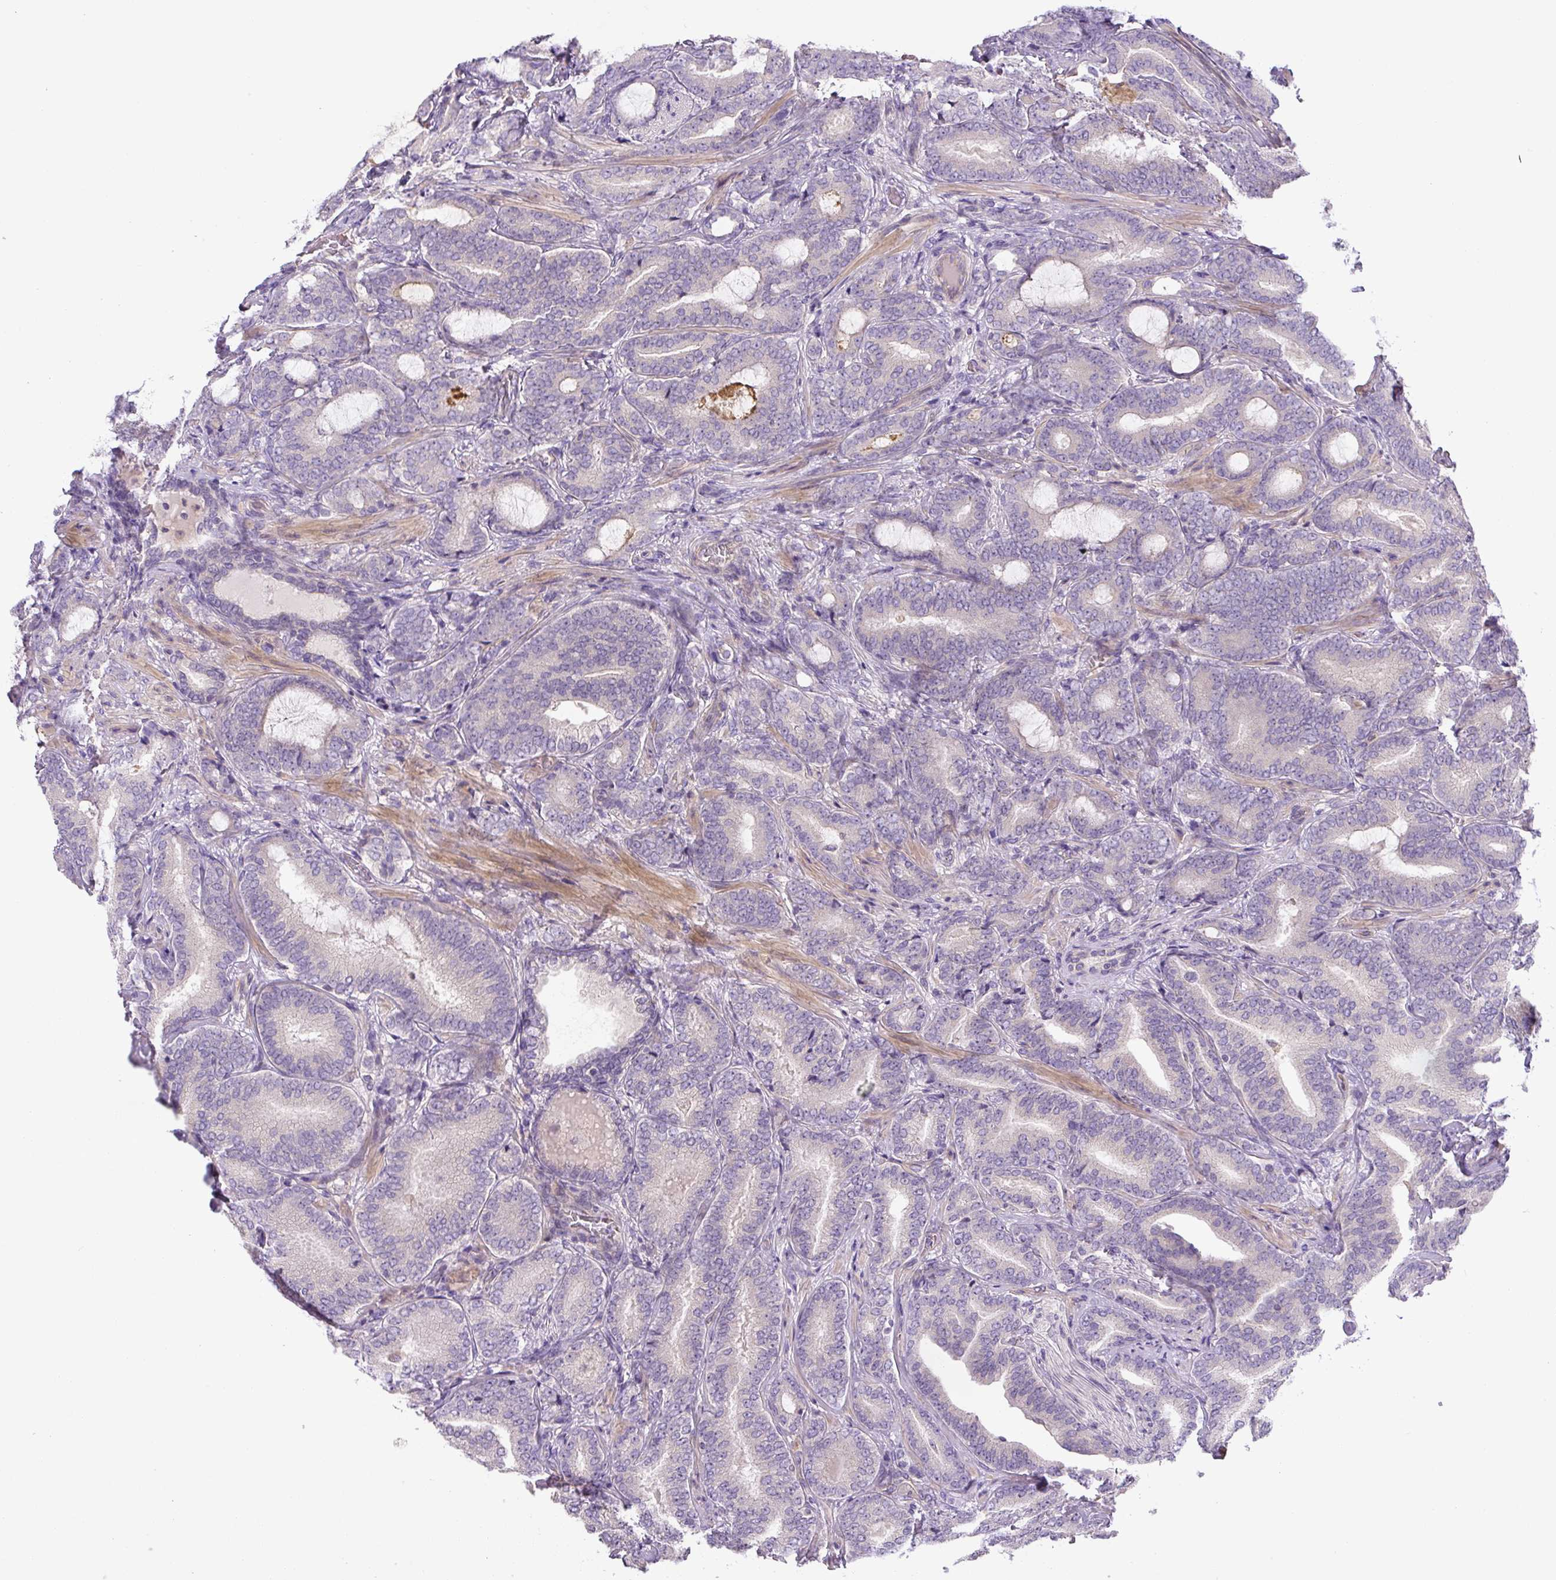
{"staining": {"intensity": "negative", "quantity": "none", "location": "none"}, "tissue": "prostate cancer", "cell_type": "Tumor cells", "image_type": "cancer", "snomed": [{"axis": "morphology", "description": "Adenocarcinoma, Low grade"}, {"axis": "topography", "description": "Prostate and seminal vesicle, NOS"}], "caption": "Tumor cells show no significant protein expression in prostate cancer (adenocarcinoma (low-grade)).", "gene": "UBL3", "patient": {"sex": "male", "age": 61}}